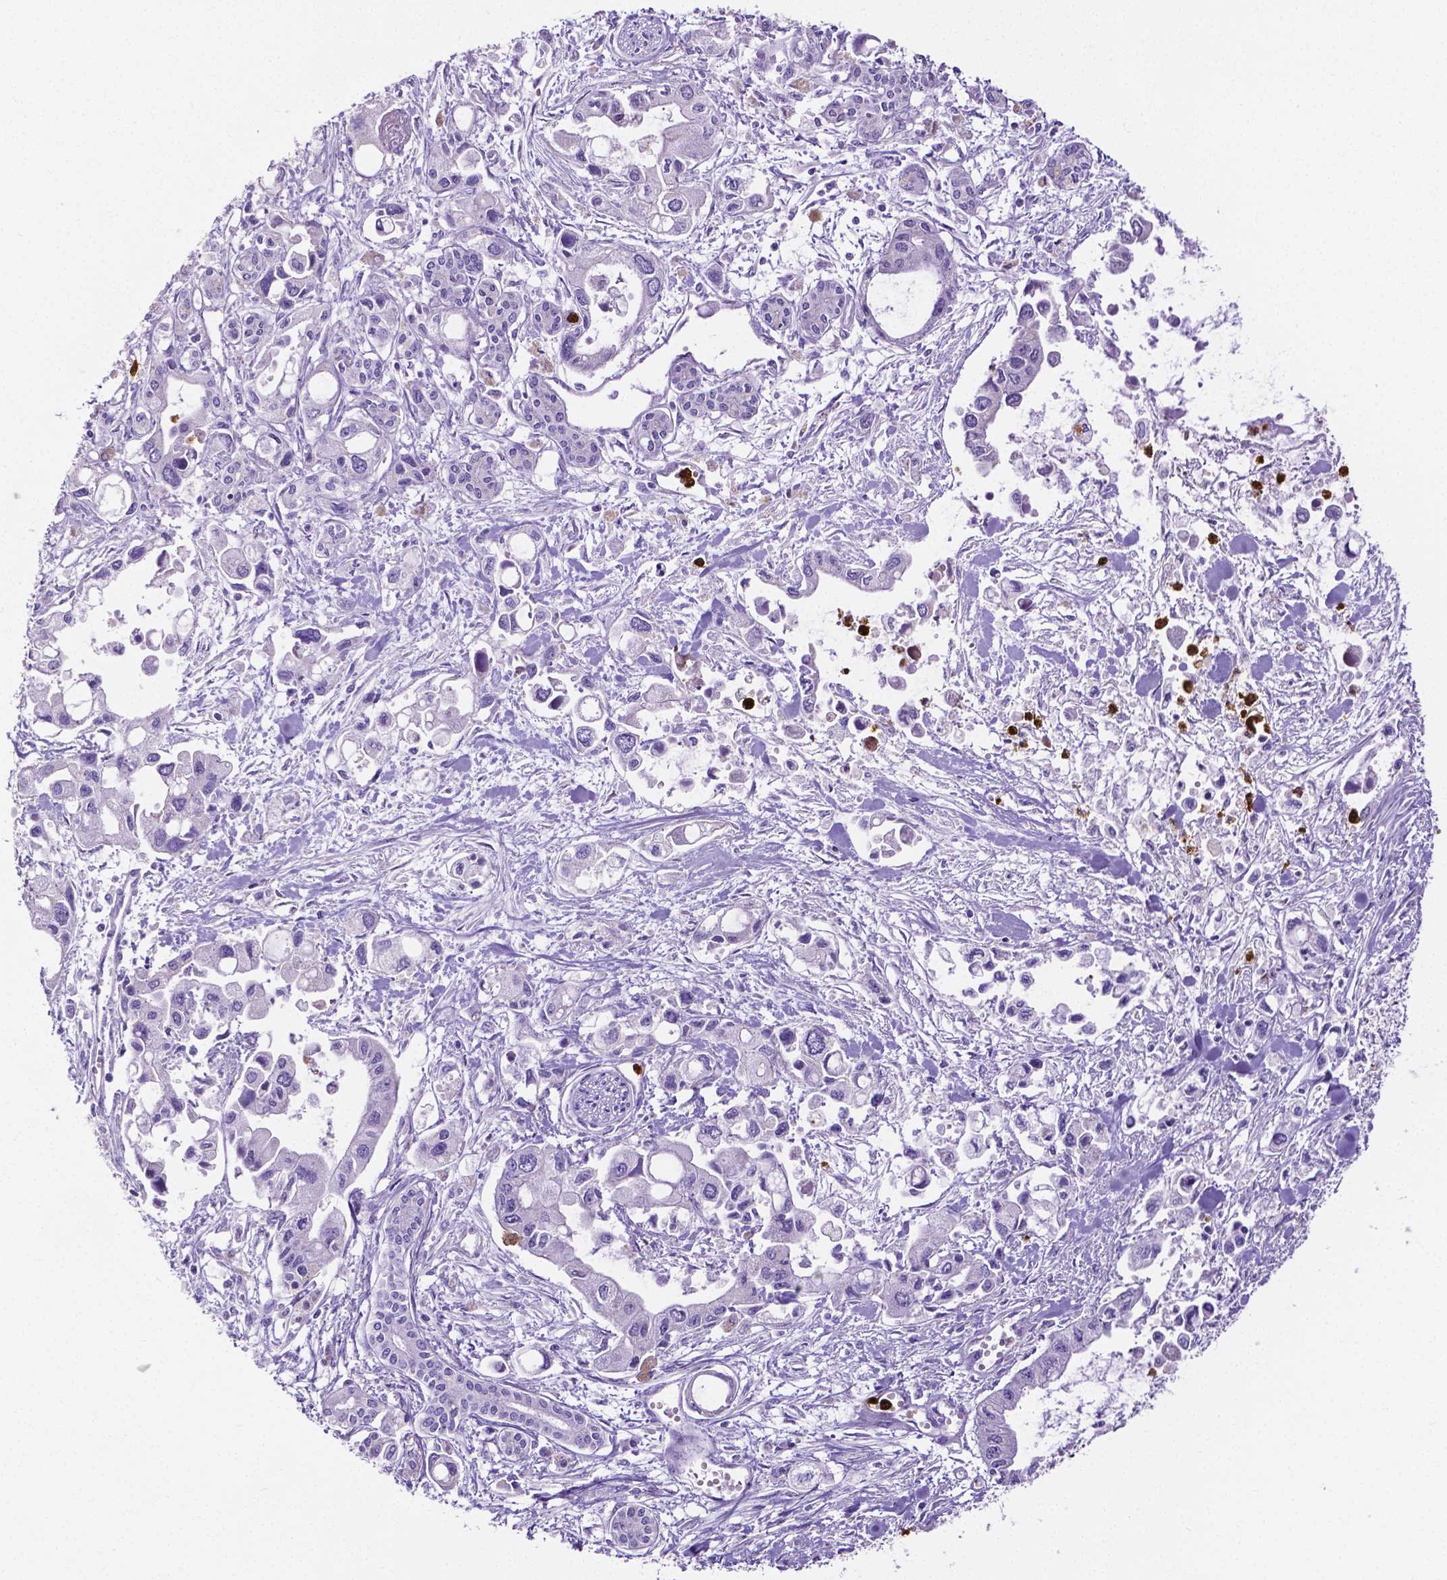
{"staining": {"intensity": "negative", "quantity": "none", "location": "none"}, "tissue": "pancreatic cancer", "cell_type": "Tumor cells", "image_type": "cancer", "snomed": [{"axis": "morphology", "description": "Adenocarcinoma, NOS"}, {"axis": "topography", "description": "Pancreas"}], "caption": "IHC image of neoplastic tissue: human adenocarcinoma (pancreatic) stained with DAB shows no significant protein positivity in tumor cells. The staining is performed using DAB brown chromogen with nuclei counter-stained in using hematoxylin.", "gene": "MMP9", "patient": {"sex": "female", "age": 61}}